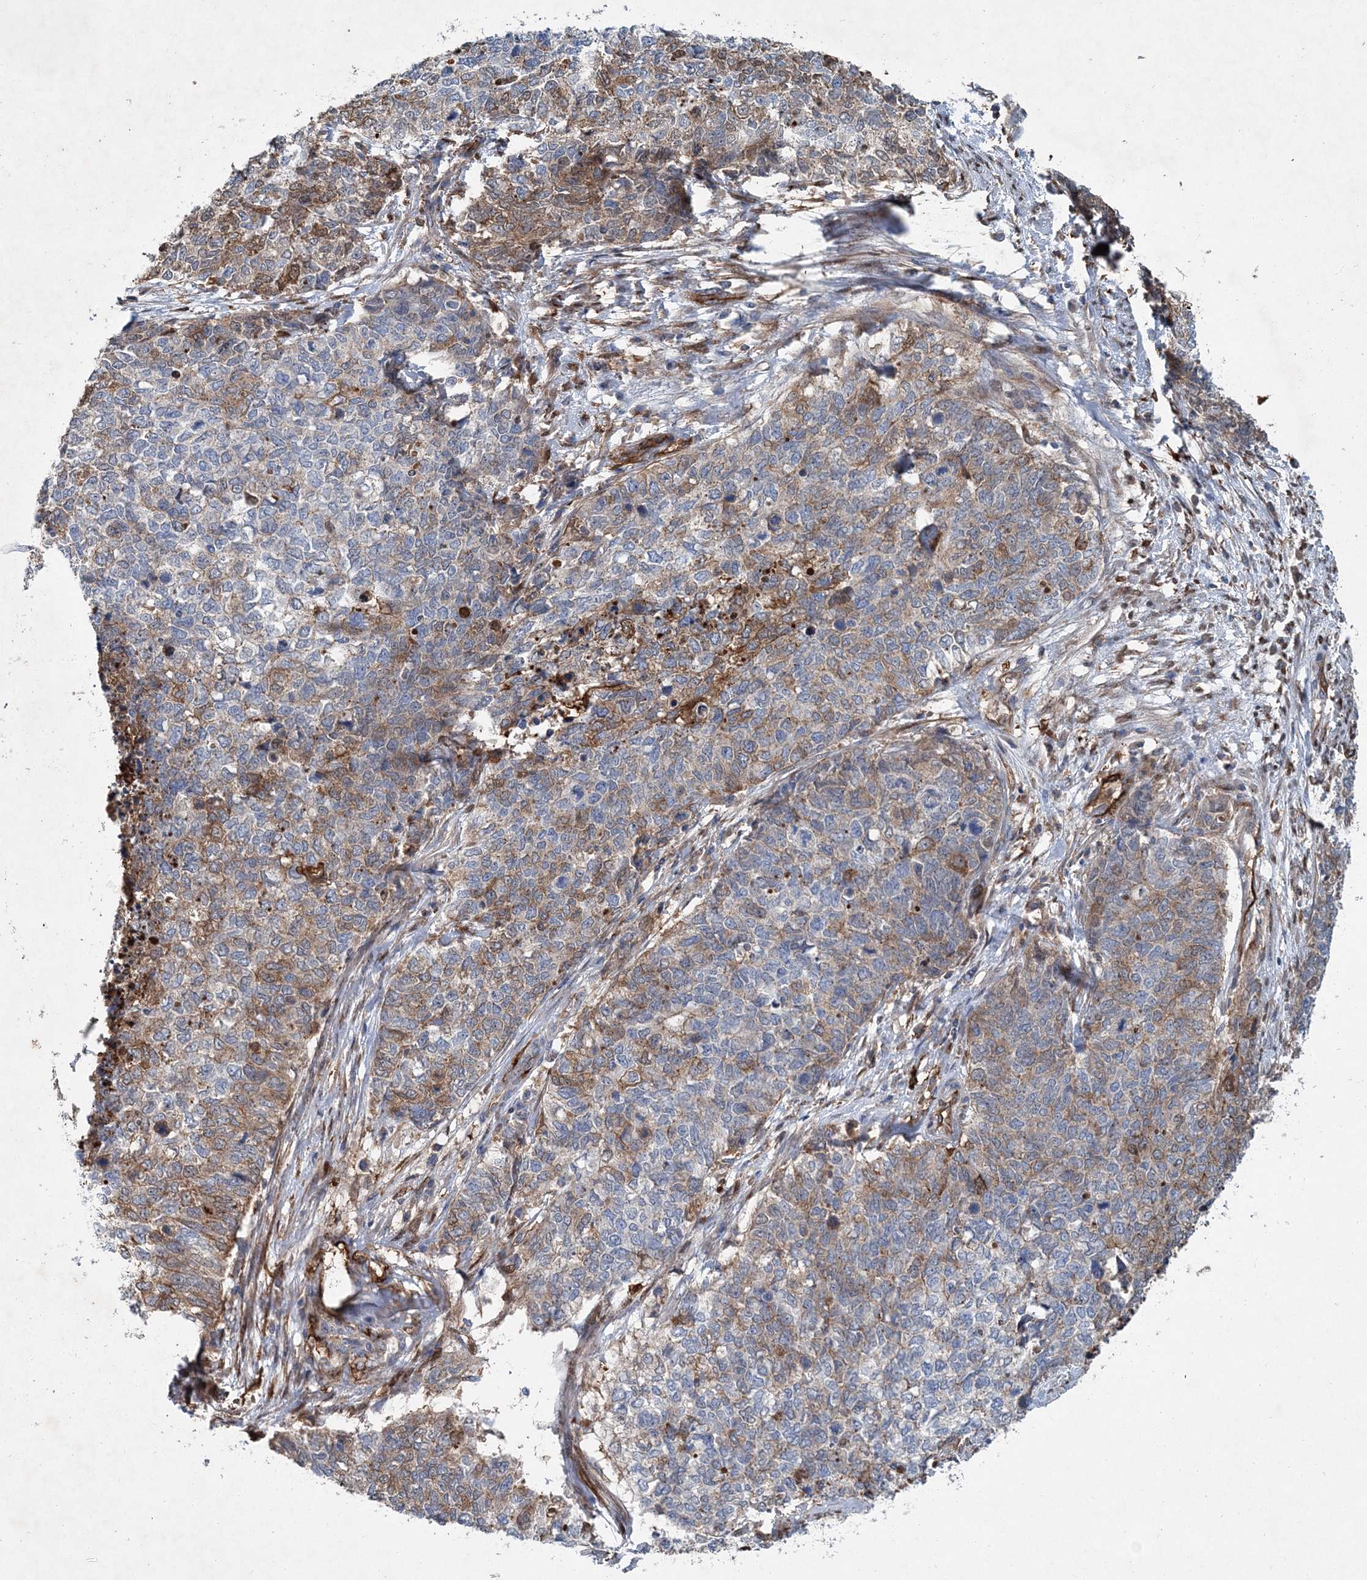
{"staining": {"intensity": "moderate", "quantity": "25%-75%", "location": "cytoplasmic/membranous"}, "tissue": "cervical cancer", "cell_type": "Tumor cells", "image_type": "cancer", "snomed": [{"axis": "morphology", "description": "Squamous cell carcinoma, NOS"}, {"axis": "topography", "description": "Cervix"}], "caption": "Tumor cells exhibit moderate cytoplasmic/membranous expression in about 25%-75% of cells in squamous cell carcinoma (cervical).", "gene": "SPOPL", "patient": {"sex": "female", "age": 63}}